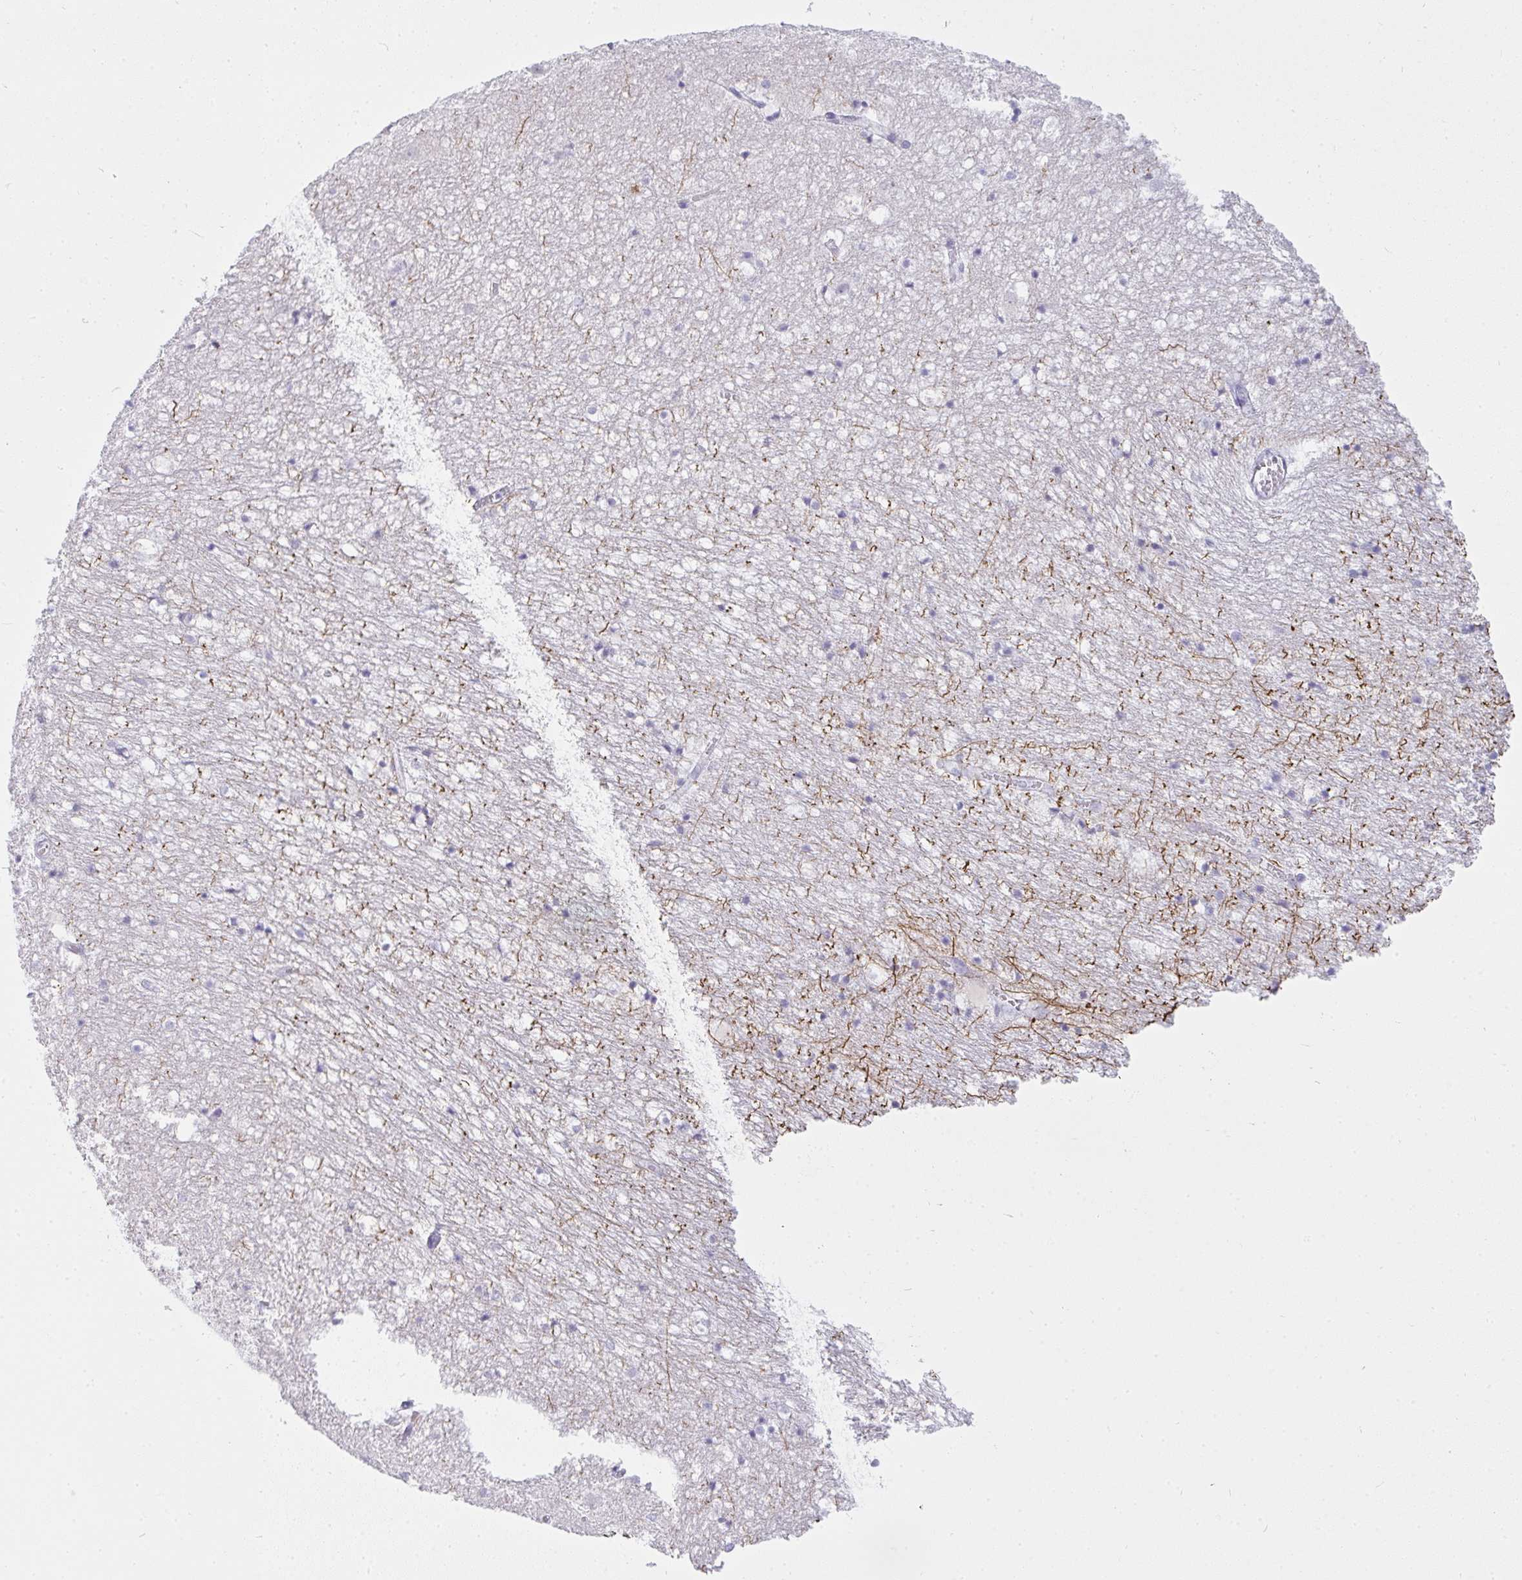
{"staining": {"intensity": "negative", "quantity": "none", "location": "none"}, "tissue": "hippocampus", "cell_type": "Glial cells", "image_type": "normal", "snomed": [{"axis": "morphology", "description": "Normal tissue, NOS"}, {"axis": "topography", "description": "Hippocampus"}], "caption": "Human hippocampus stained for a protein using IHC shows no staining in glial cells.", "gene": "OR5J2", "patient": {"sex": "female", "age": 52}}